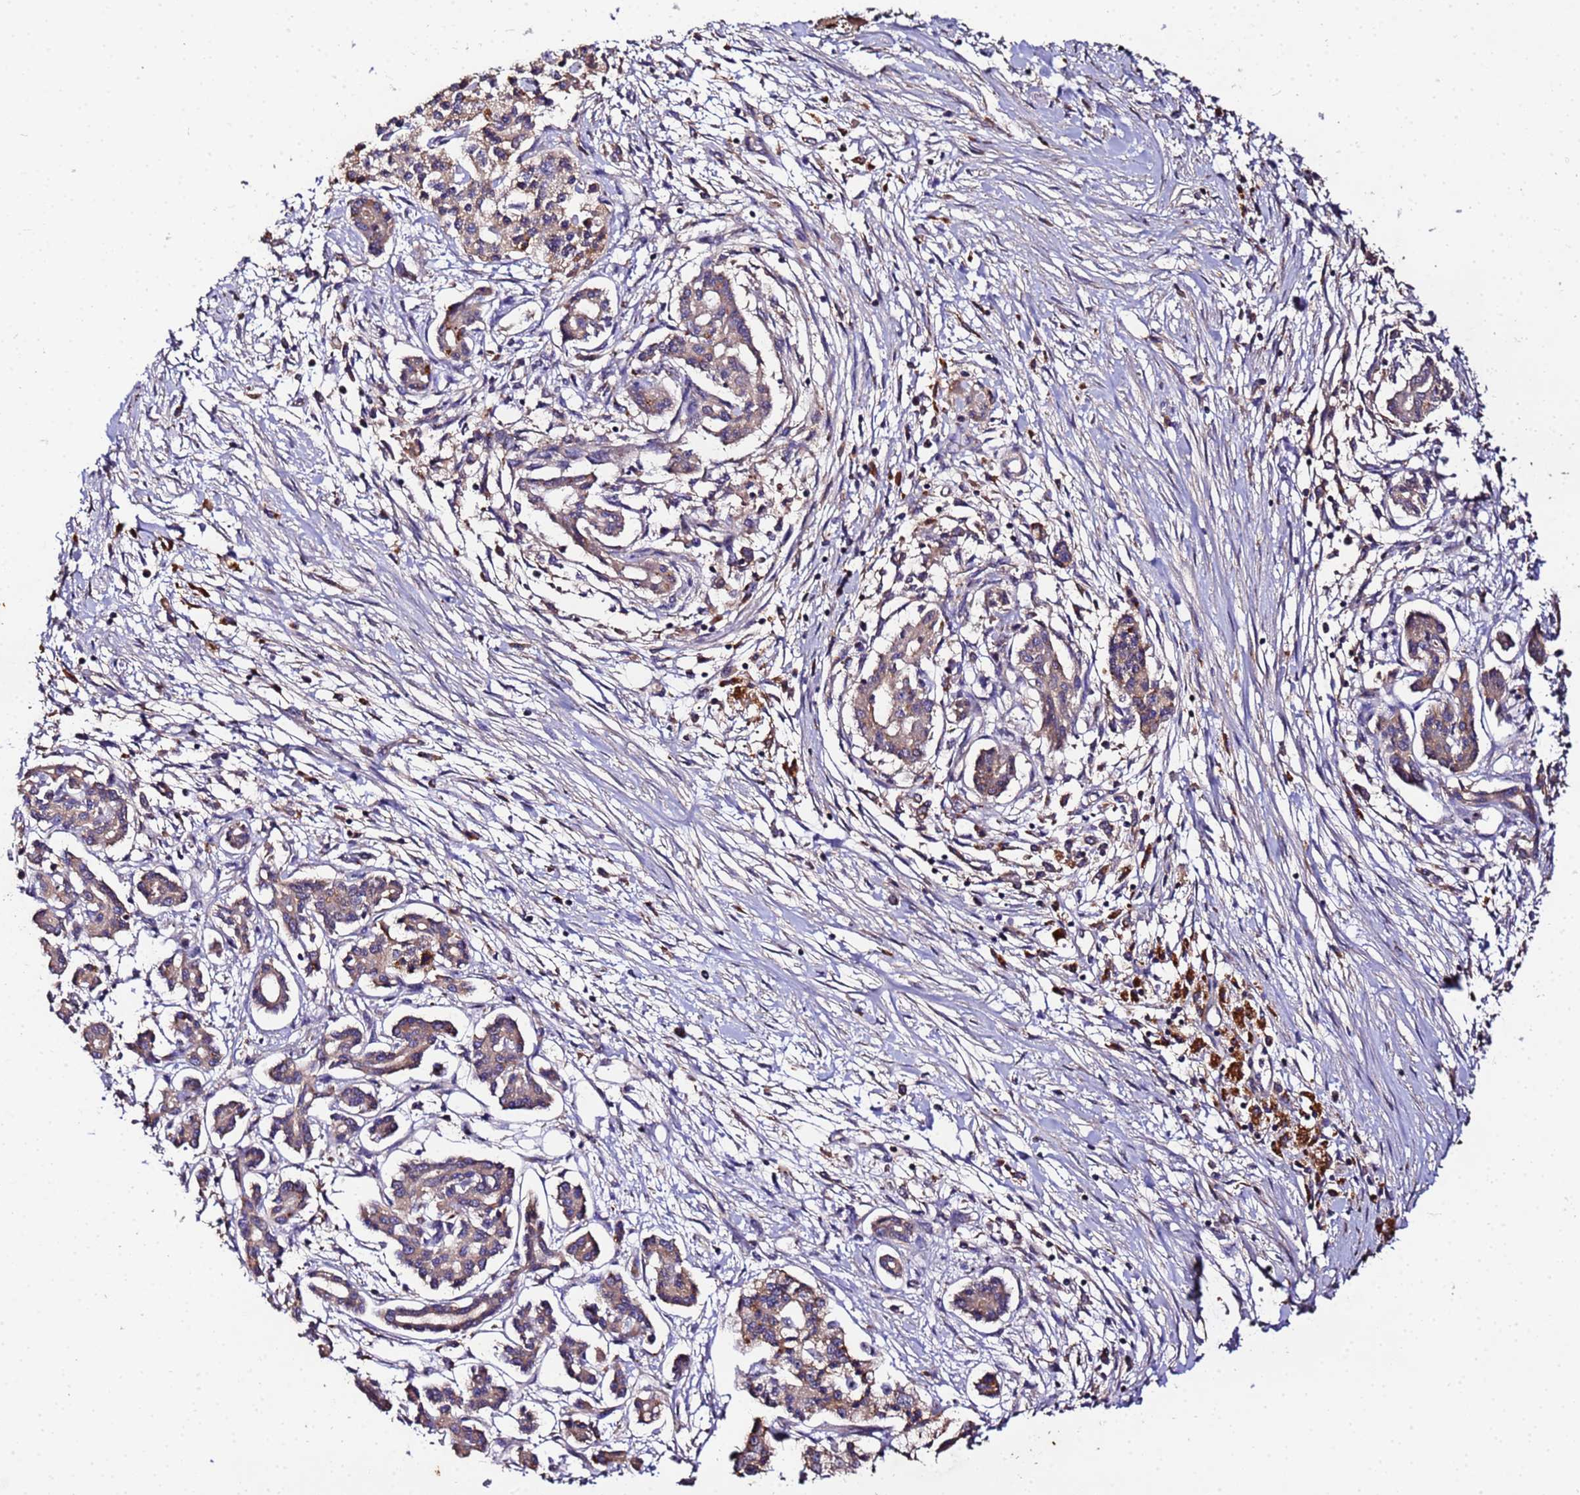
{"staining": {"intensity": "weak", "quantity": "25%-75%", "location": "cytoplasmic/membranous"}, "tissue": "pancreatic cancer", "cell_type": "Tumor cells", "image_type": "cancer", "snomed": [{"axis": "morphology", "description": "Adenocarcinoma, NOS"}, {"axis": "topography", "description": "Pancreas"}], "caption": "The image shows staining of pancreatic cancer, revealing weak cytoplasmic/membranous protein staining (brown color) within tumor cells. Nuclei are stained in blue.", "gene": "MTERF1", "patient": {"sex": "female", "age": 50}}